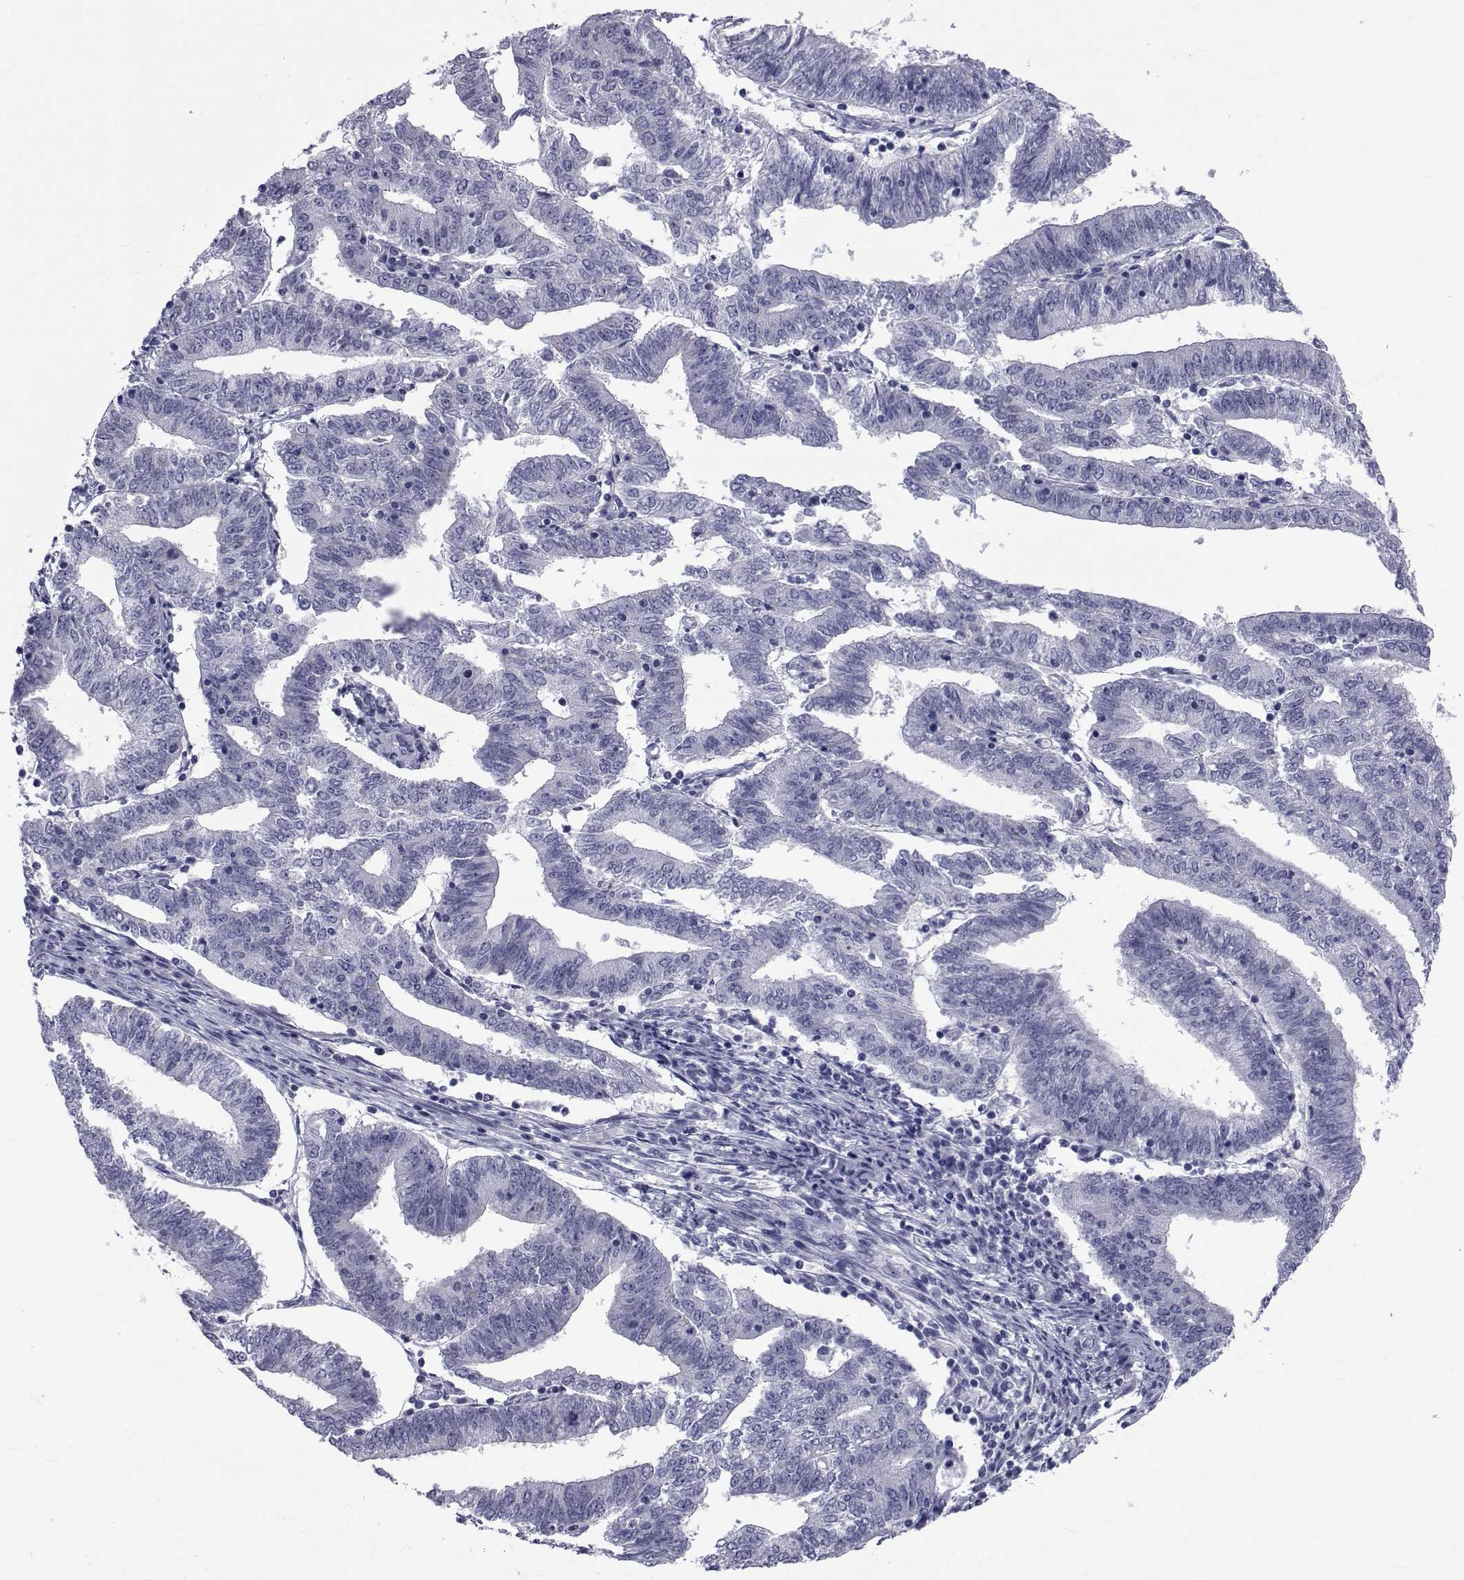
{"staining": {"intensity": "negative", "quantity": "none", "location": "none"}, "tissue": "endometrial cancer", "cell_type": "Tumor cells", "image_type": "cancer", "snomed": [{"axis": "morphology", "description": "Adenocarcinoma, NOS"}, {"axis": "topography", "description": "Endometrium"}], "caption": "The histopathology image reveals no staining of tumor cells in endometrial cancer. Nuclei are stained in blue.", "gene": "GKAP1", "patient": {"sex": "female", "age": 82}}